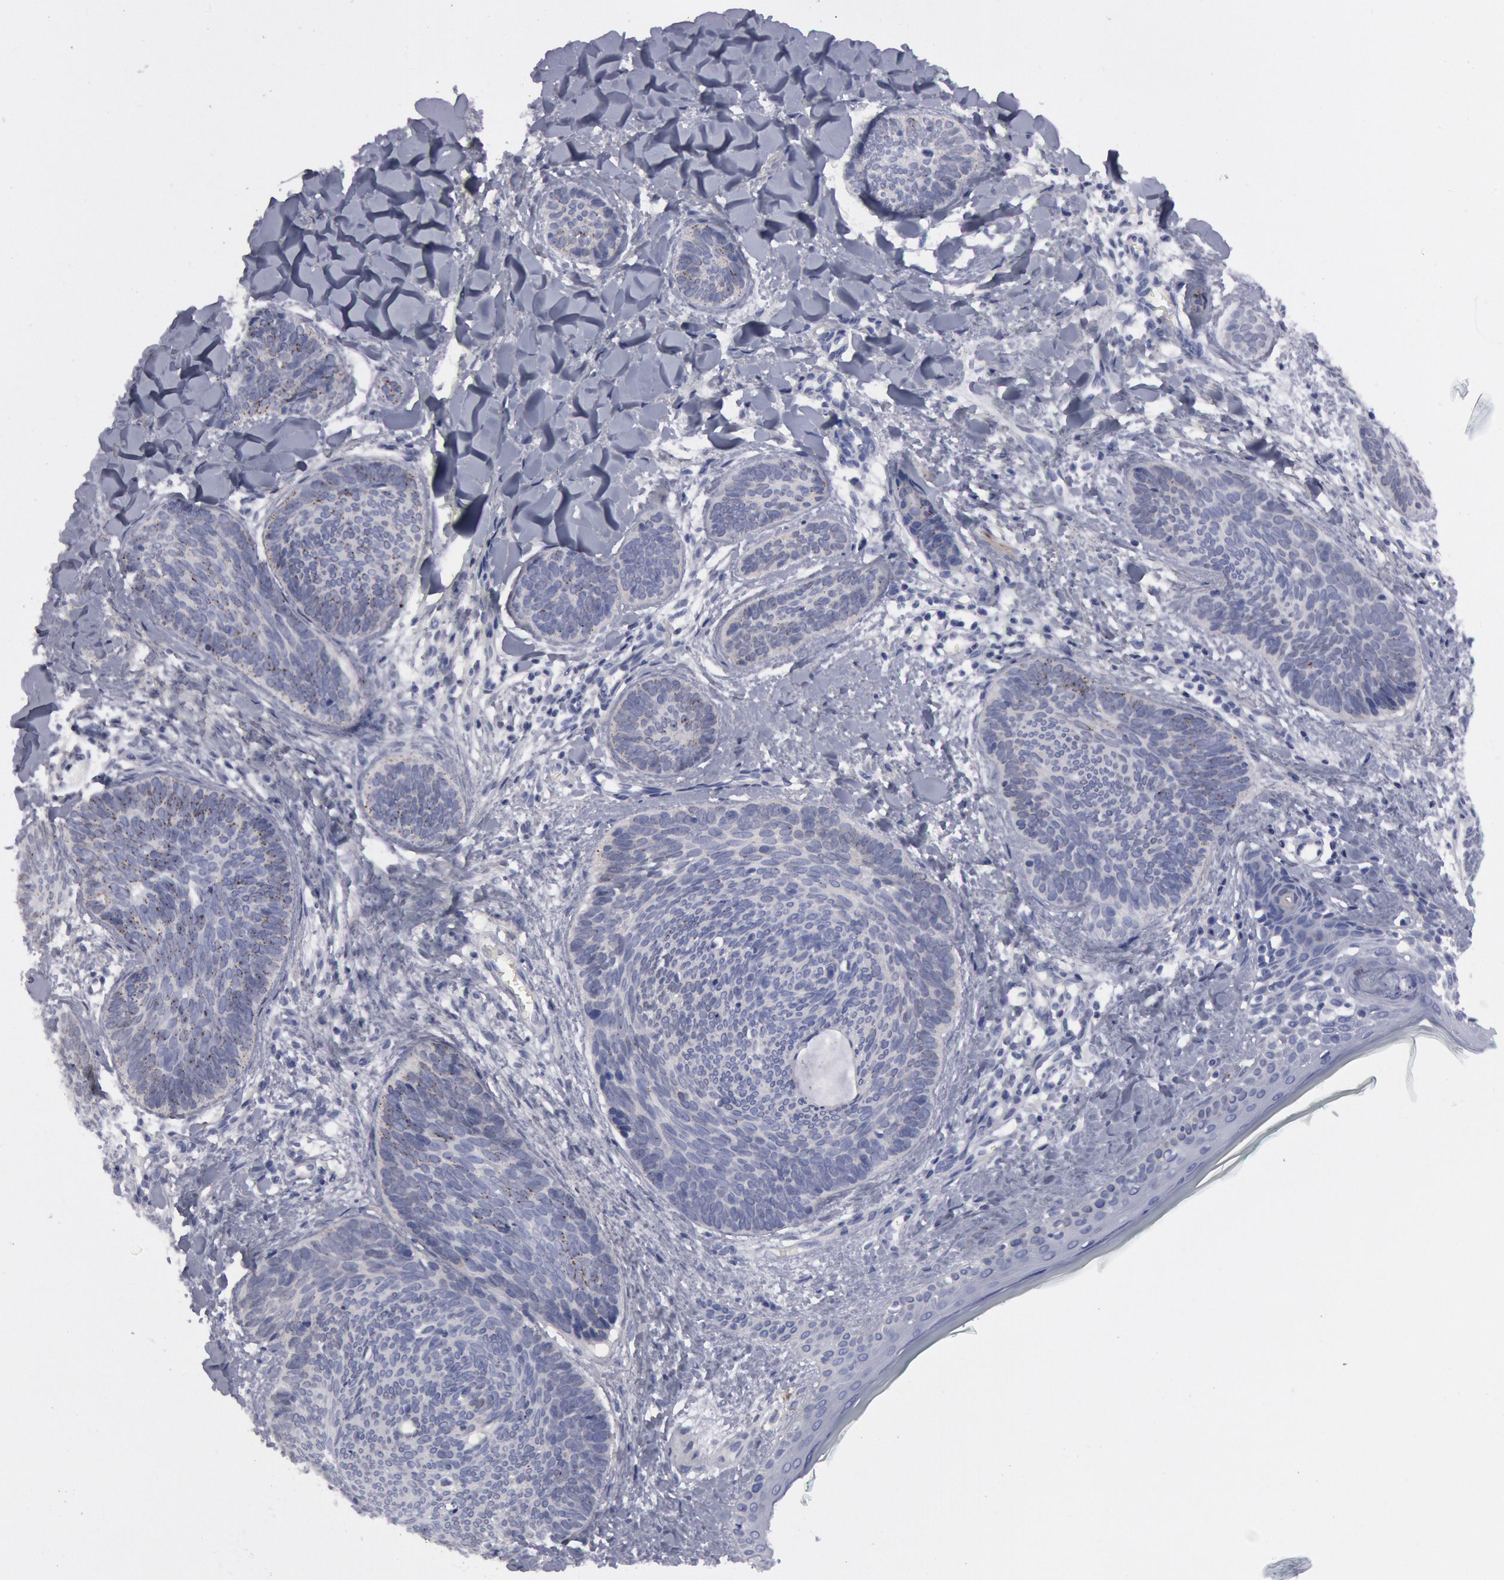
{"staining": {"intensity": "weak", "quantity": "<25%", "location": "cytoplasmic/membranous"}, "tissue": "skin cancer", "cell_type": "Tumor cells", "image_type": "cancer", "snomed": [{"axis": "morphology", "description": "Basal cell carcinoma"}, {"axis": "topography", "description": "Skin"}], "caption": "Tumor cells show no significant positivity in skin cancer (basal cell carcinoma). (DAB (3,3'-diaminobenzidine) immunohistochemistry with hematoxylin counter stain).", "gene": "FHL1", "patient": {"sex": "female", "age": 81}}